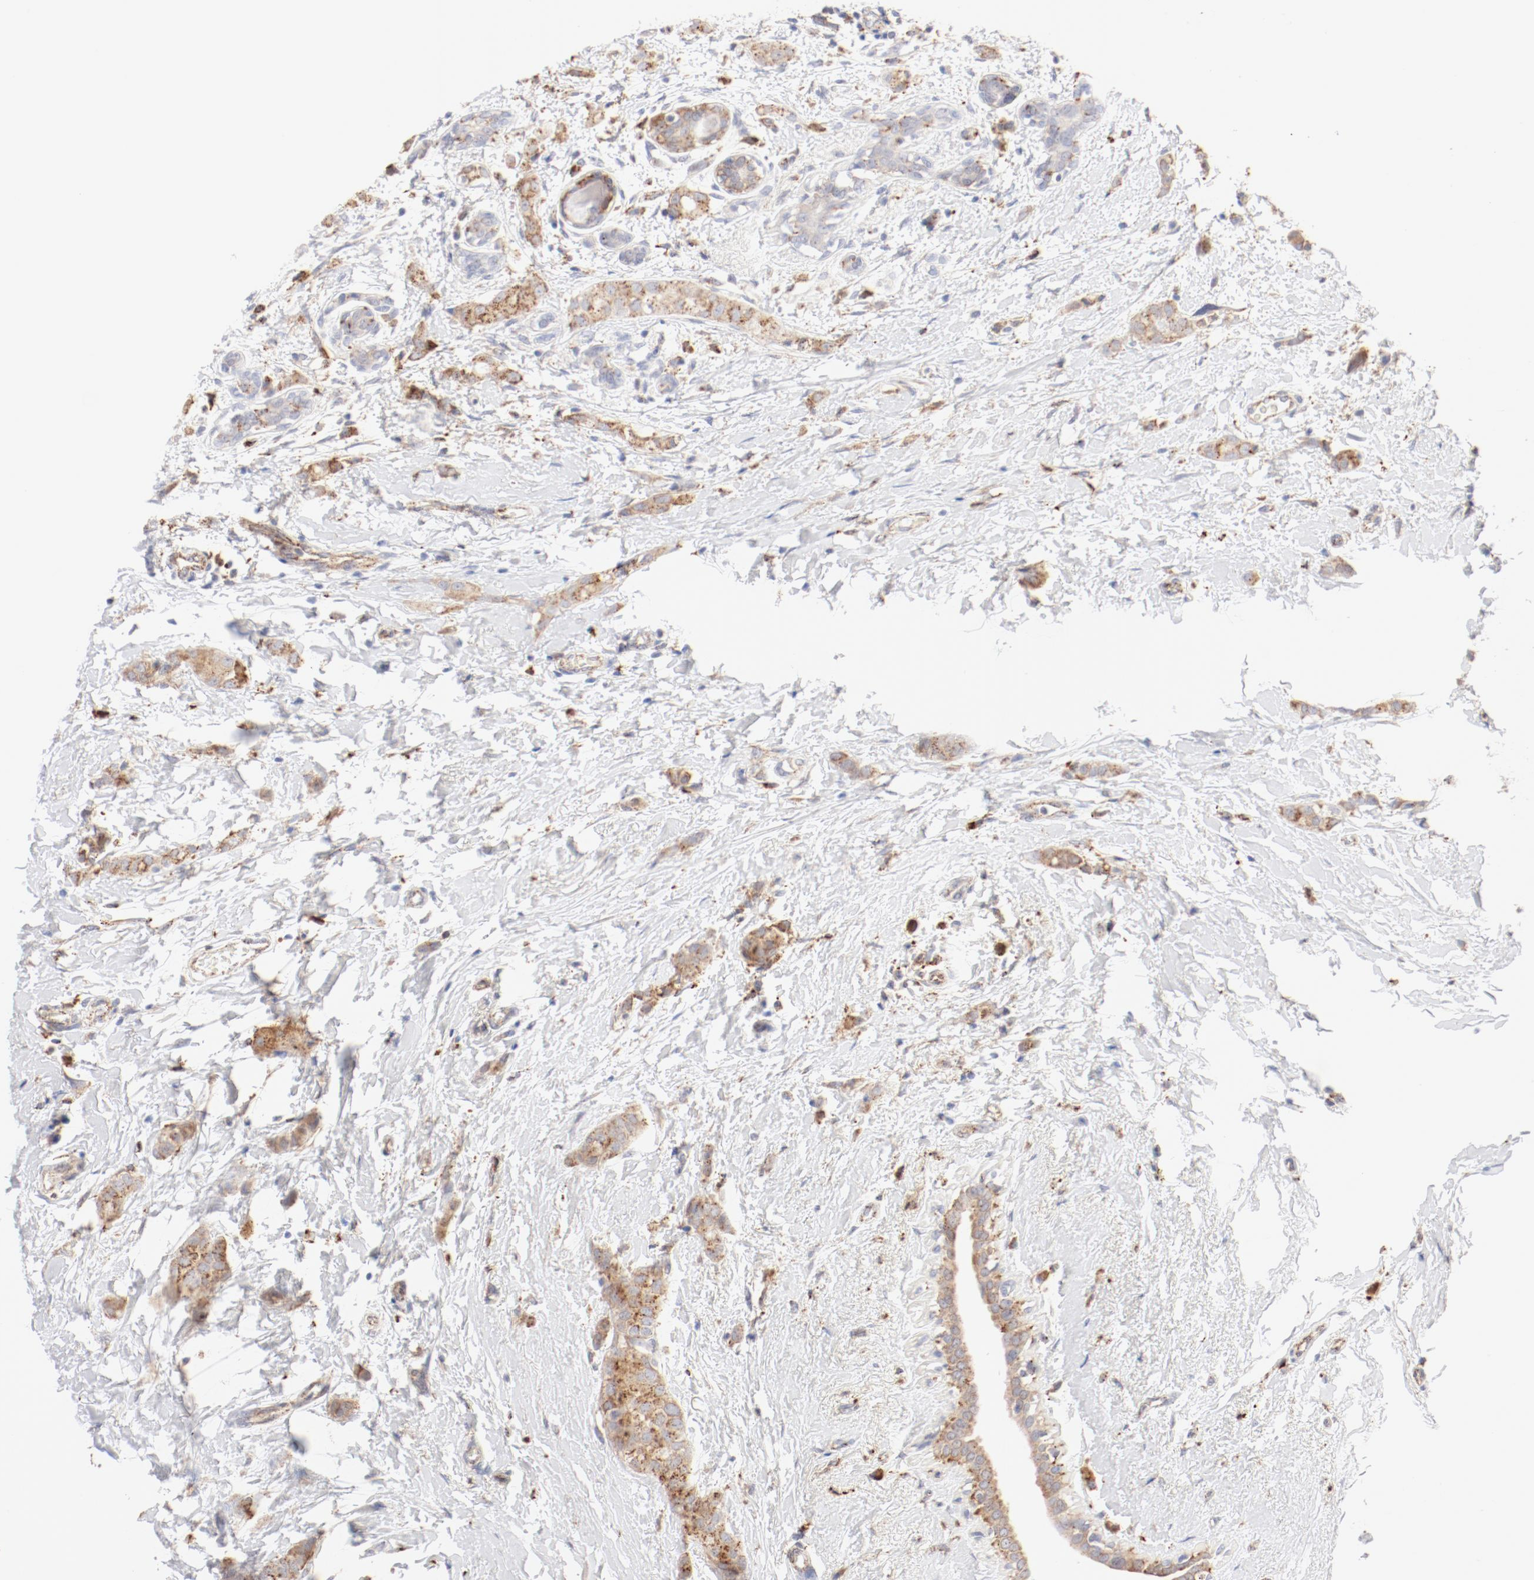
{"staining": {"intensity": "moderate", "quantity": ">75%", "location": "cytoplasmic/membranous"}, "tissue": "breast cancer", "cell_type": "Tumor cells", "image_type": "cancer", "snomed": [{"axis": "morphology", "description": "Lobular carcinoma"}, {"axis": "topography", "description": "Breast"}], "caption": "The image exhibits staining of breast cancer, revealing moderate cytoplasmic/membranous protein expression (brown color) within tumor cells. Nuclei are stained in blue.", "gene": "CTSH", "patient": {"sex": "female", "age": 55}}